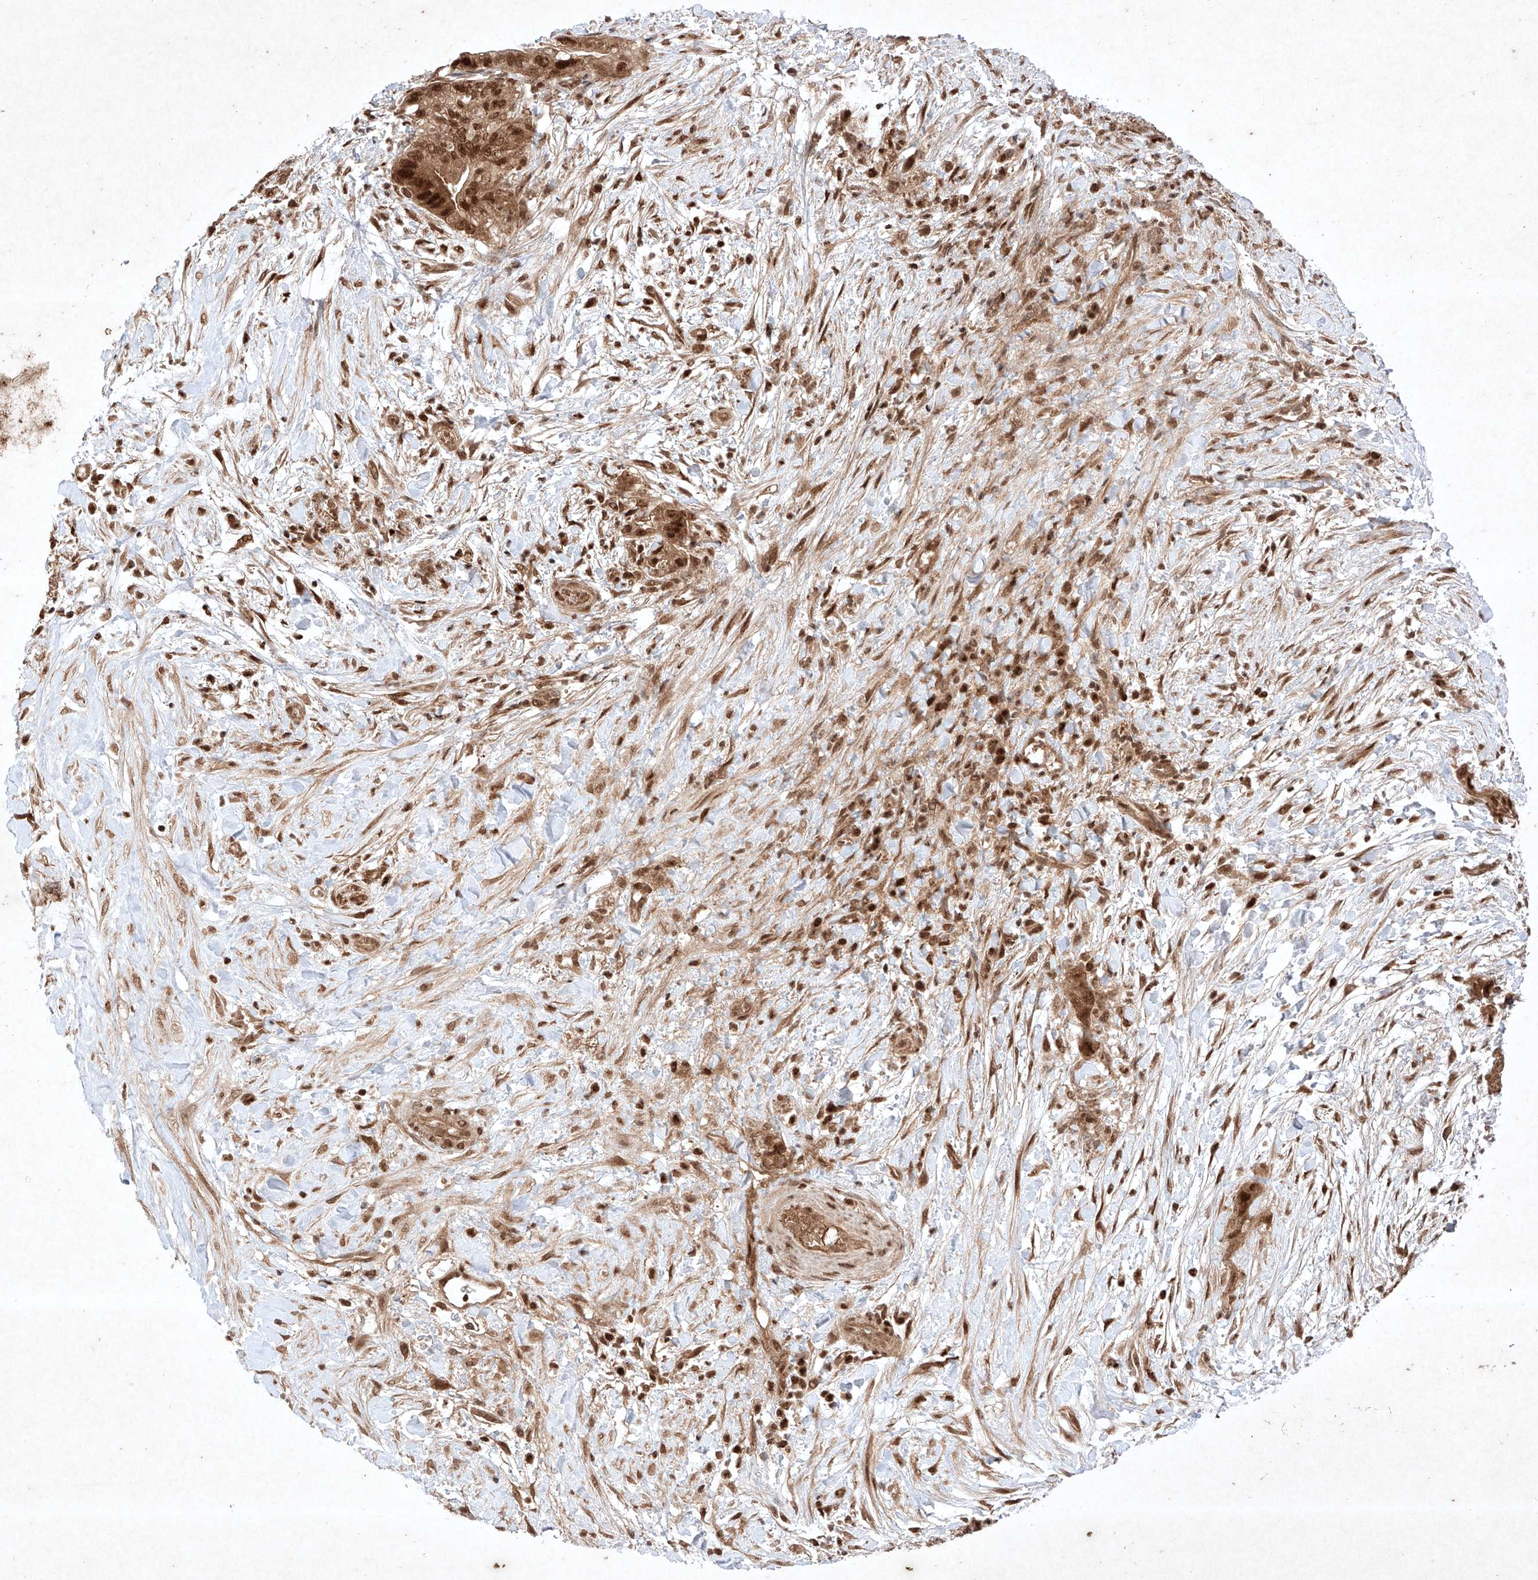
{"staining": {"intensity": "strong", "quantity": ">75%", "location": "cytoplasmic/membranous,nuclear"}, "tissue": "pancreatic cancer", "cell_type": "Tumor cells", "image_type": "cancer", "snomed": [{"axis": "morphology", "description": "Adenocarcinoma, NOS"}, {"axis": "topography", "description": "Pancreas"}], "caption": "Pancreatic adenocarcinoma tissue displays strong cytoplasmic/membranous and nuclear positivity in about >75% of tumor cells", "gene": "RNF31", "patient": {"sex": "male", "age": 75}}